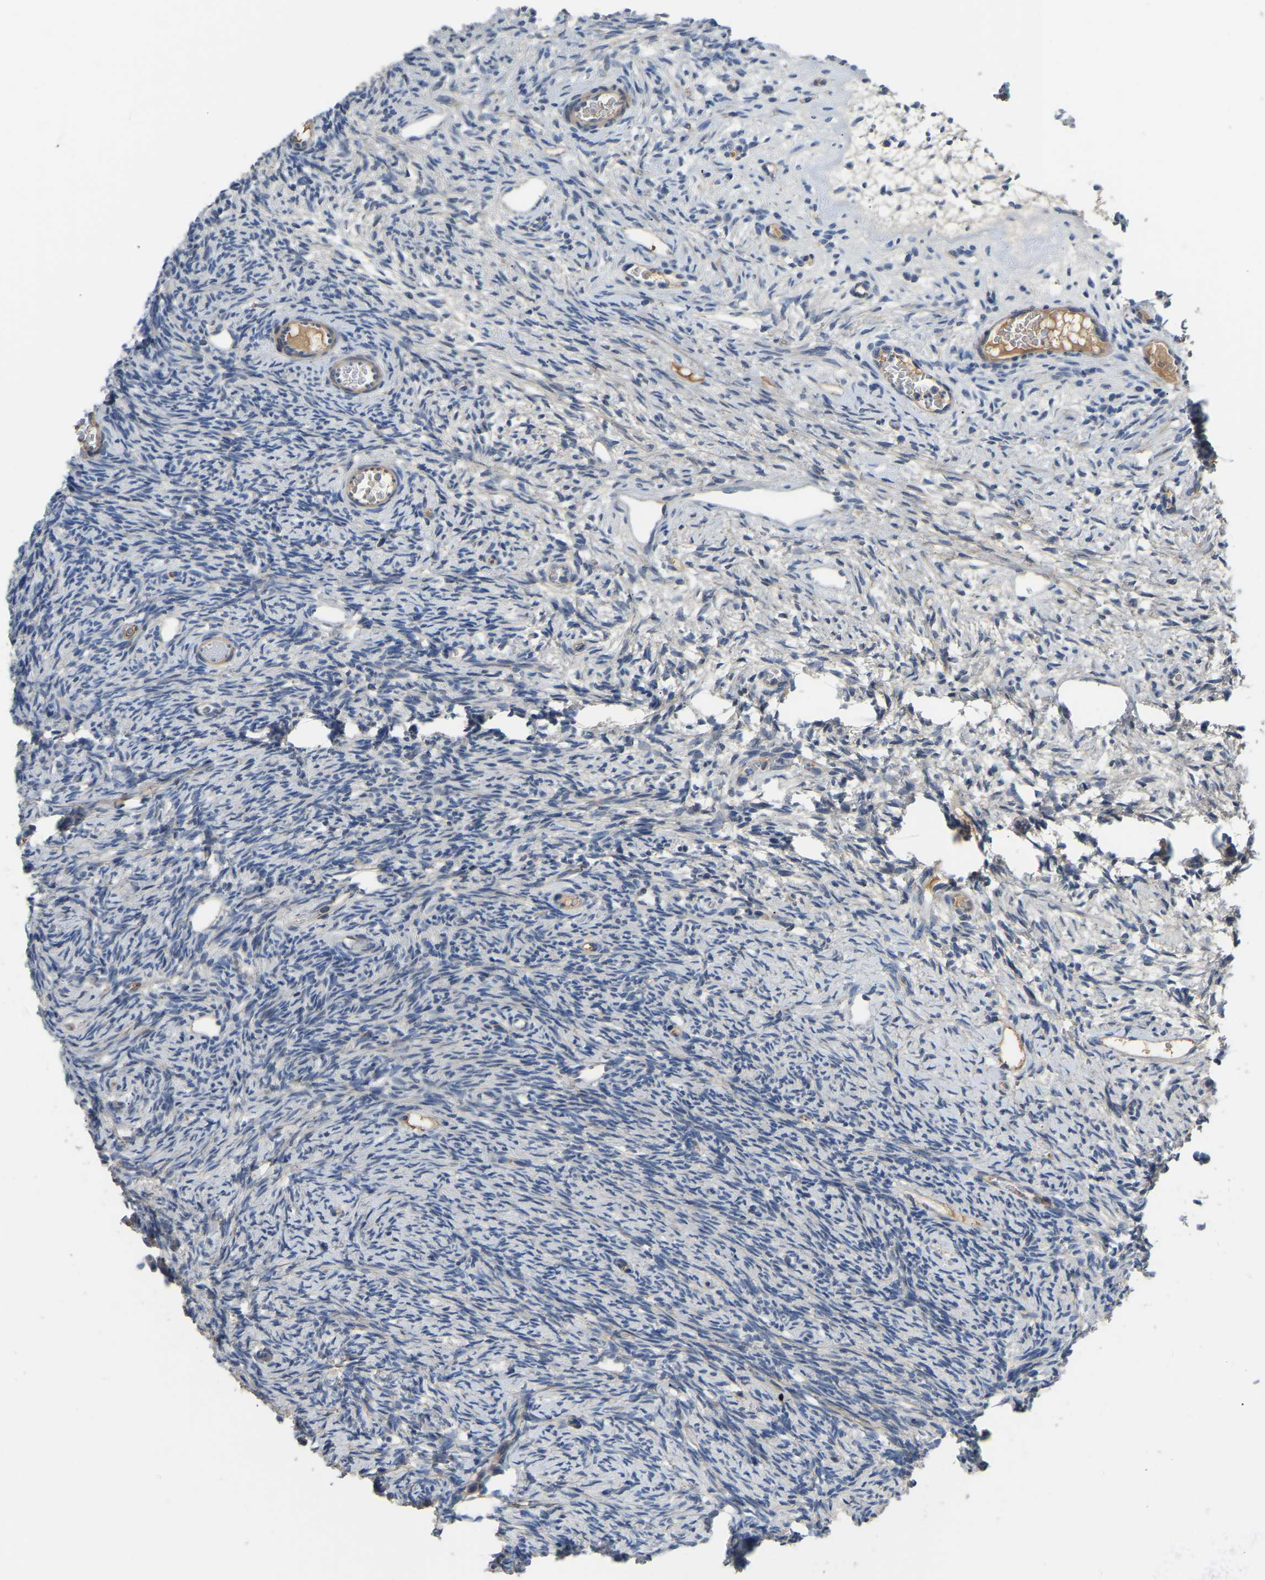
{"staining": {"intensity": "weak", "quantity": ">75%", "location": "cytoplasmic/membranous"}, "tissue": "ovary", "cell_type": "Follicle cells", "image_type": "normal", "snomed": [{"axis": "morphology", "description": "Normal tissue, NOS"}, {"axis": "topography", "description": "Ovary"}], "caption": "Unremarkable ovary demonstrates weak cytoplasmic/membranous positivity in approximately >75% of follicle cells, visualized by immunohistochemistry.", "gene": "HIGD2B", "patient": {"sex": "female", "age": 33}}